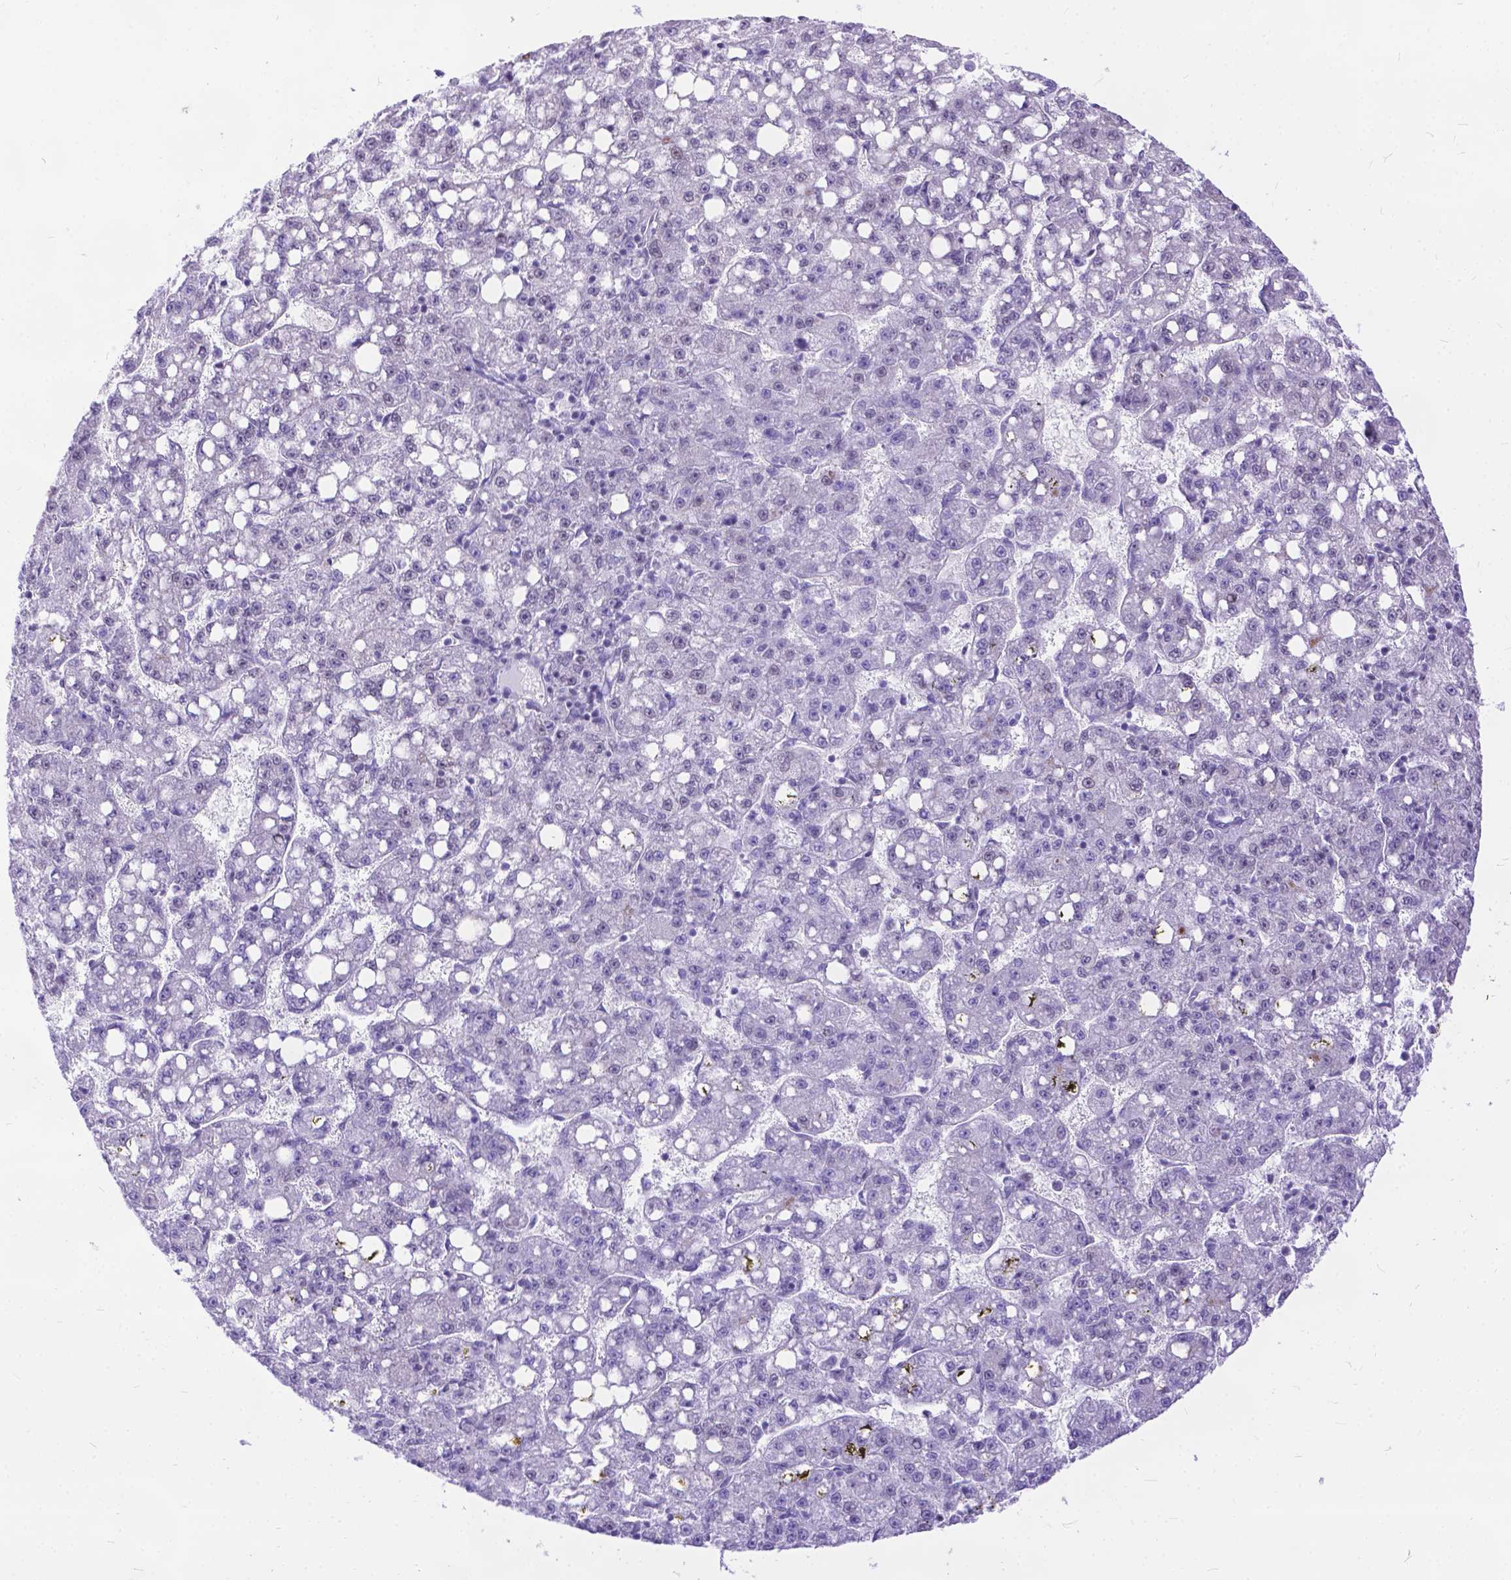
{"staining": {"intensity": "negative", "quantity": "none", "location": "none"}, "tissue": "liver cancer", "cell_type": "Tumor cells", "image_type": "cancer", "snomed": [{"axis": "morphology", "description": "Carcinoma, Hepatocellular, NOS"}, {"axis": "topography", "description": "Liver"}], "caption": "A high-resolution image shows immunohistochemistry (IHC) staining of hepatocellular carcinoma (liver), which demonstrates no significant positivity in tumor cells.", "gene": "FAM124B", "patient": {"sex": "female", "age": 65}}